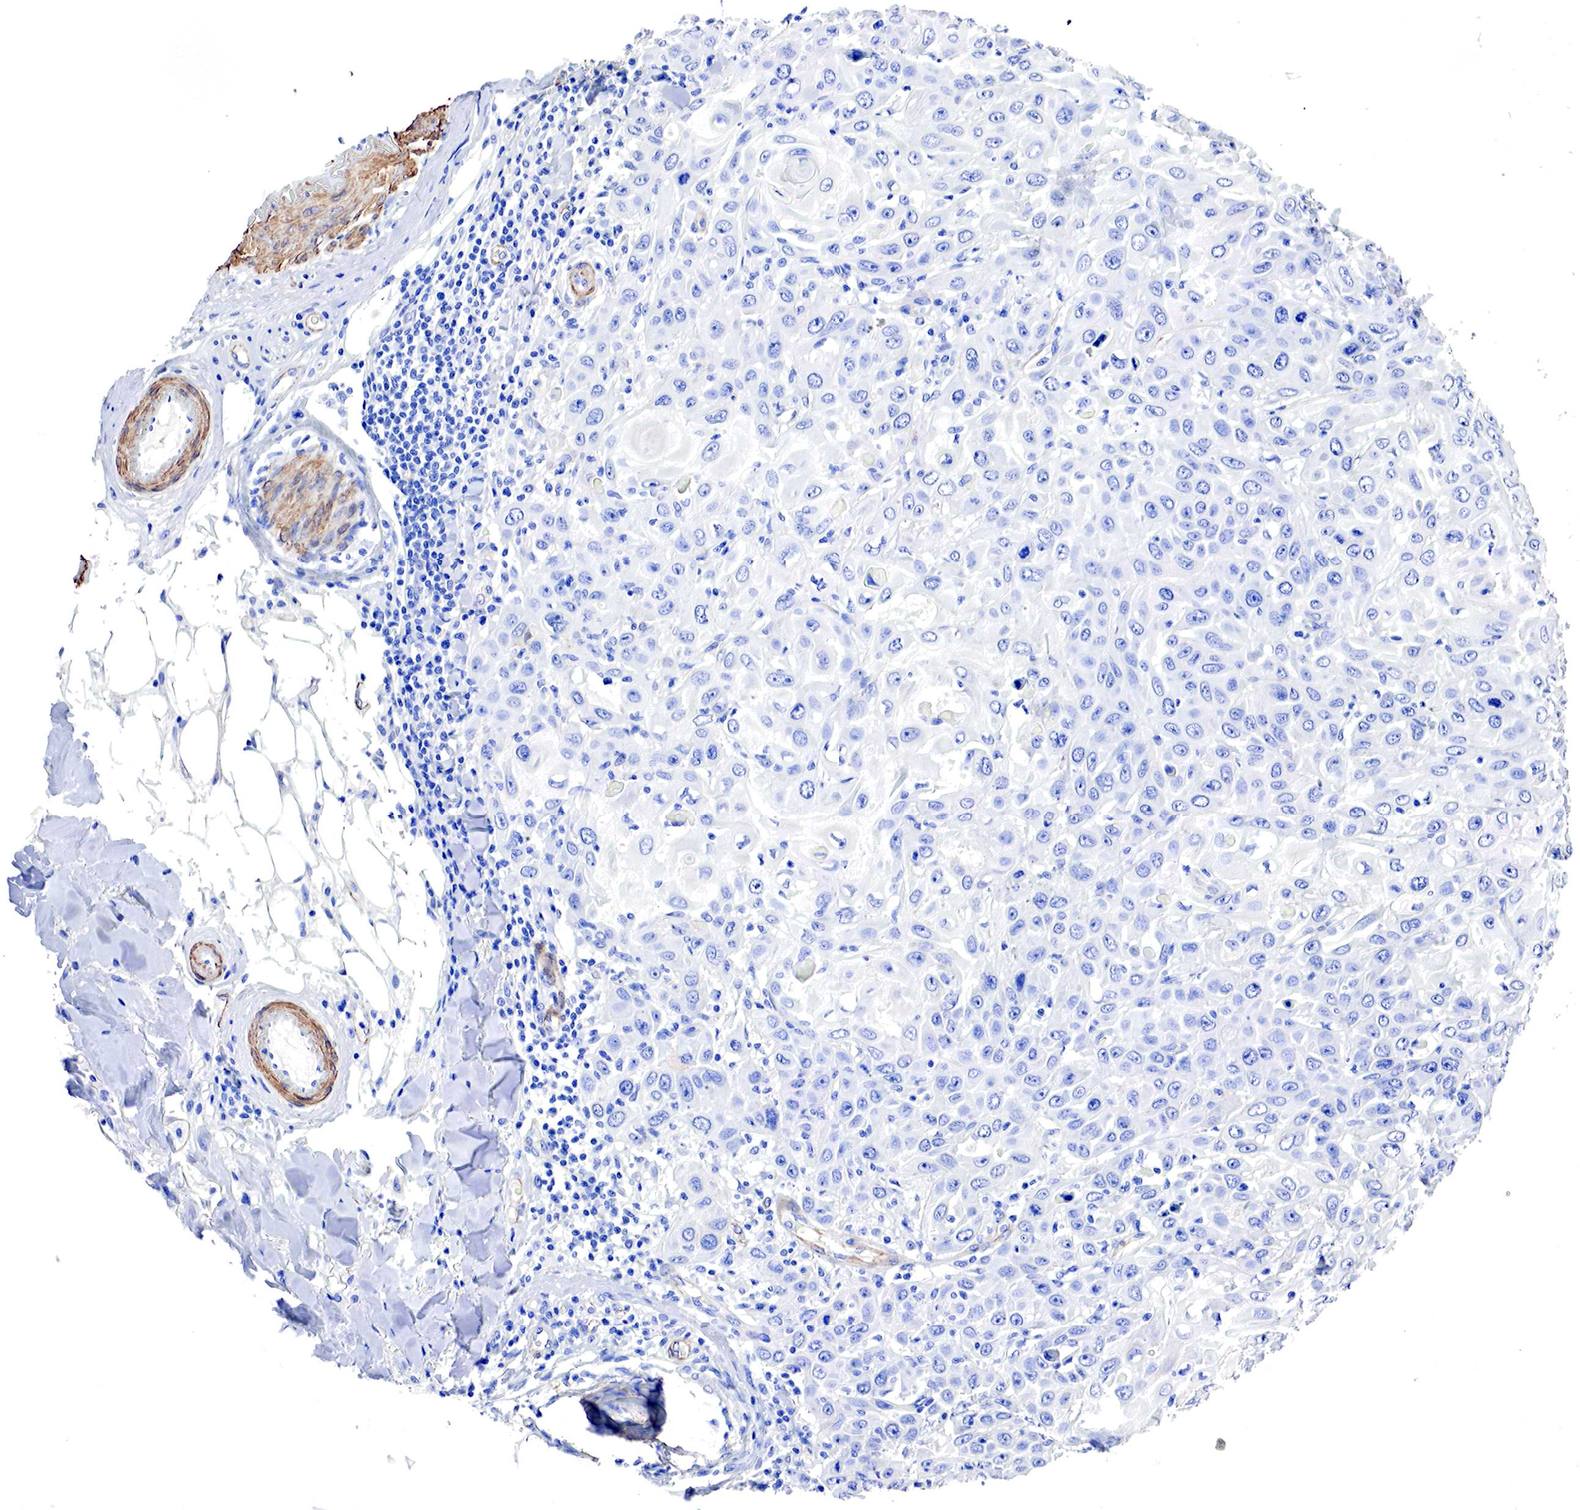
{"staining": {"intensity": "negative", "quantity": "none", "location": "none"}, "tissue": "skin cancer", "cell_type": "Tumor cells", "image_type": "cancer", "snomed": [{"axis": "morphology", "description": "Squamous cell carcinoma, NOS"}, {"axis": "topography", "description": "Skin"}], "caption": "This is a image of immunohistochemistry staining of skin cancer, which shows no staining in tumor cells.", "gene": "TPM1", "patient": {"sex": "male", "age": 84}}